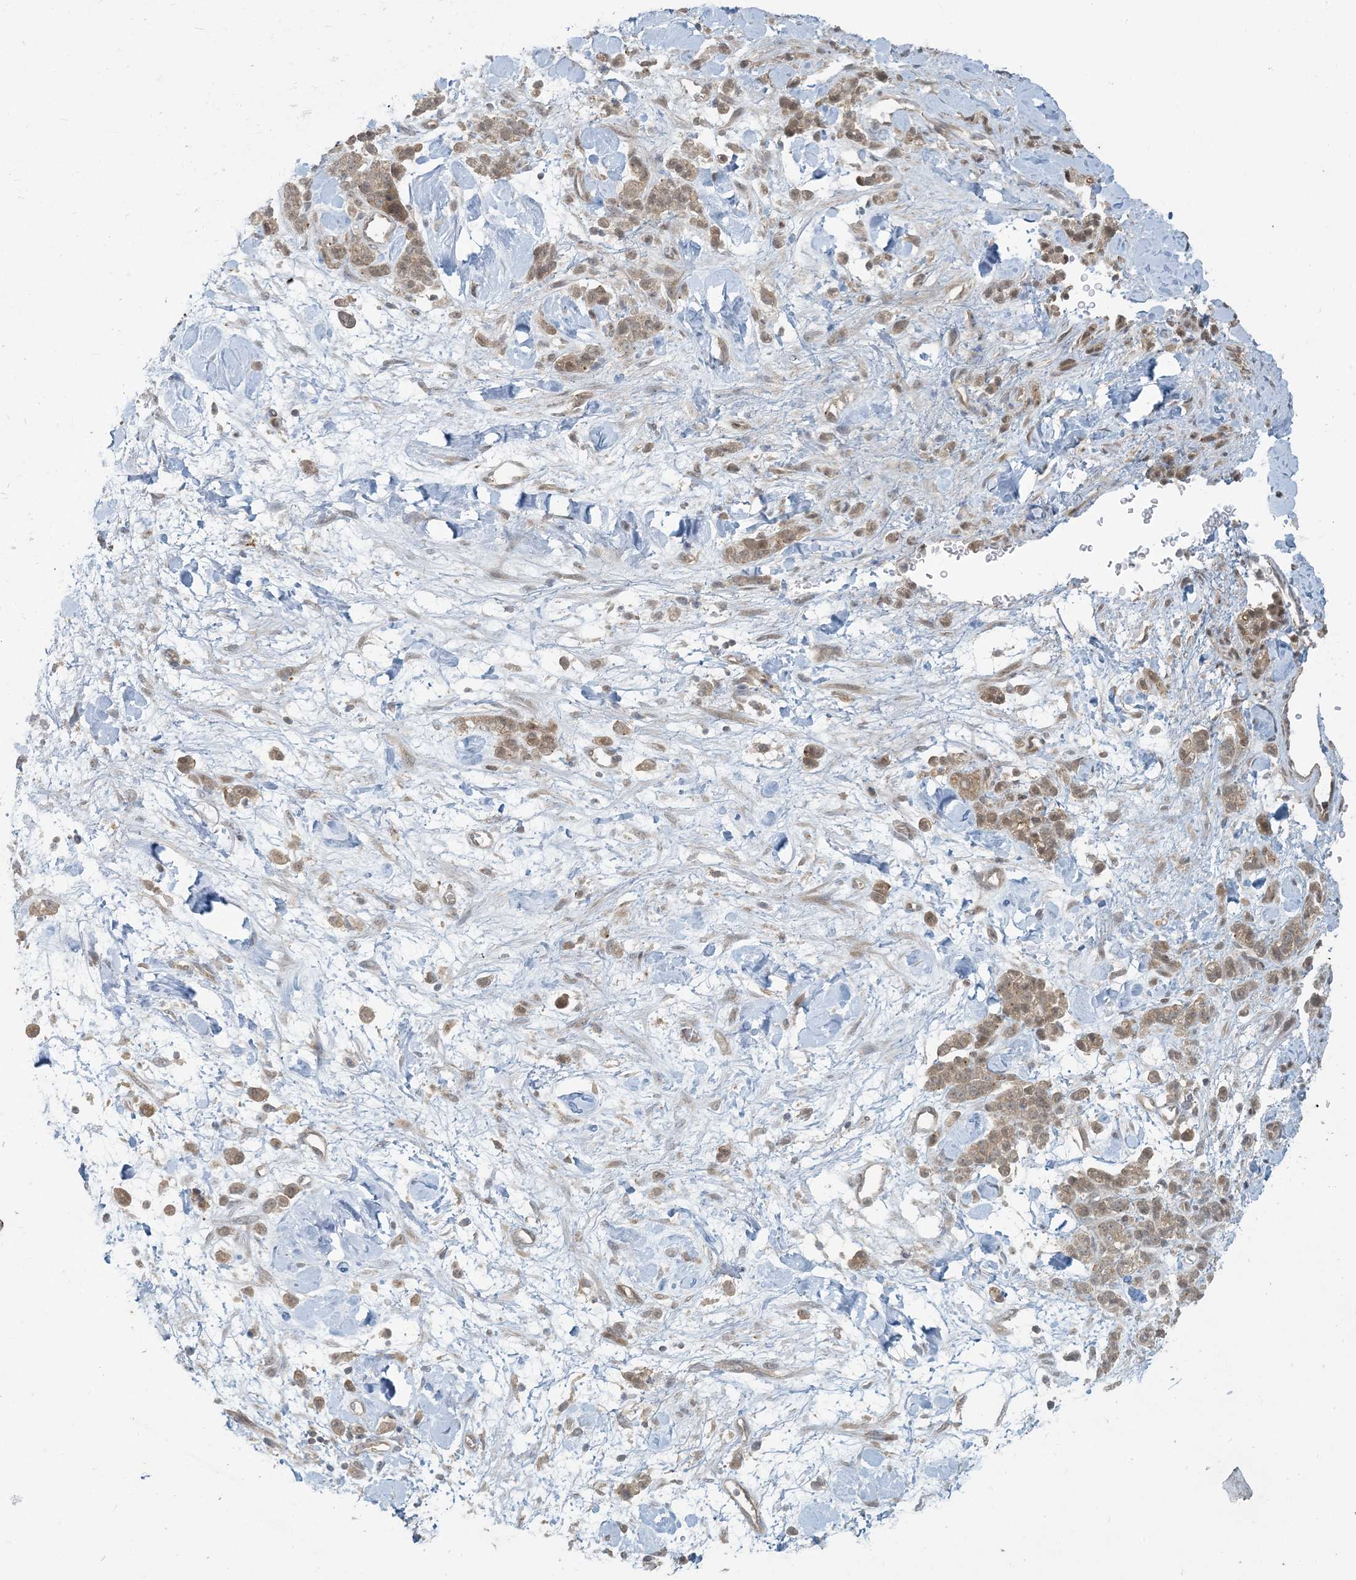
{"staining": {"intensity": "weak", "quantity": ">75%", "location": "cytoplasmic/membranous,nuclear"}, "tissue": "stomach cancer", "cell_type": "Tumor cells", "image_type": "cancer", "snomed": [{"axis": "morphology", "description": "Normal tissue, NOS"}, {"axis": "morphology", "description": "Adenocarcinoma, NOS"}, {"axis": "topography", "description": "Stomach"}], "caption": "This is an image of IHC staining of adenocarcinoma (stomach), which shows weak positivity in the cytoplasmic/membranous and nuclear of tumor cells.", "gene": "BCORL1", "patient": {"sex": "male", "age": 82}}